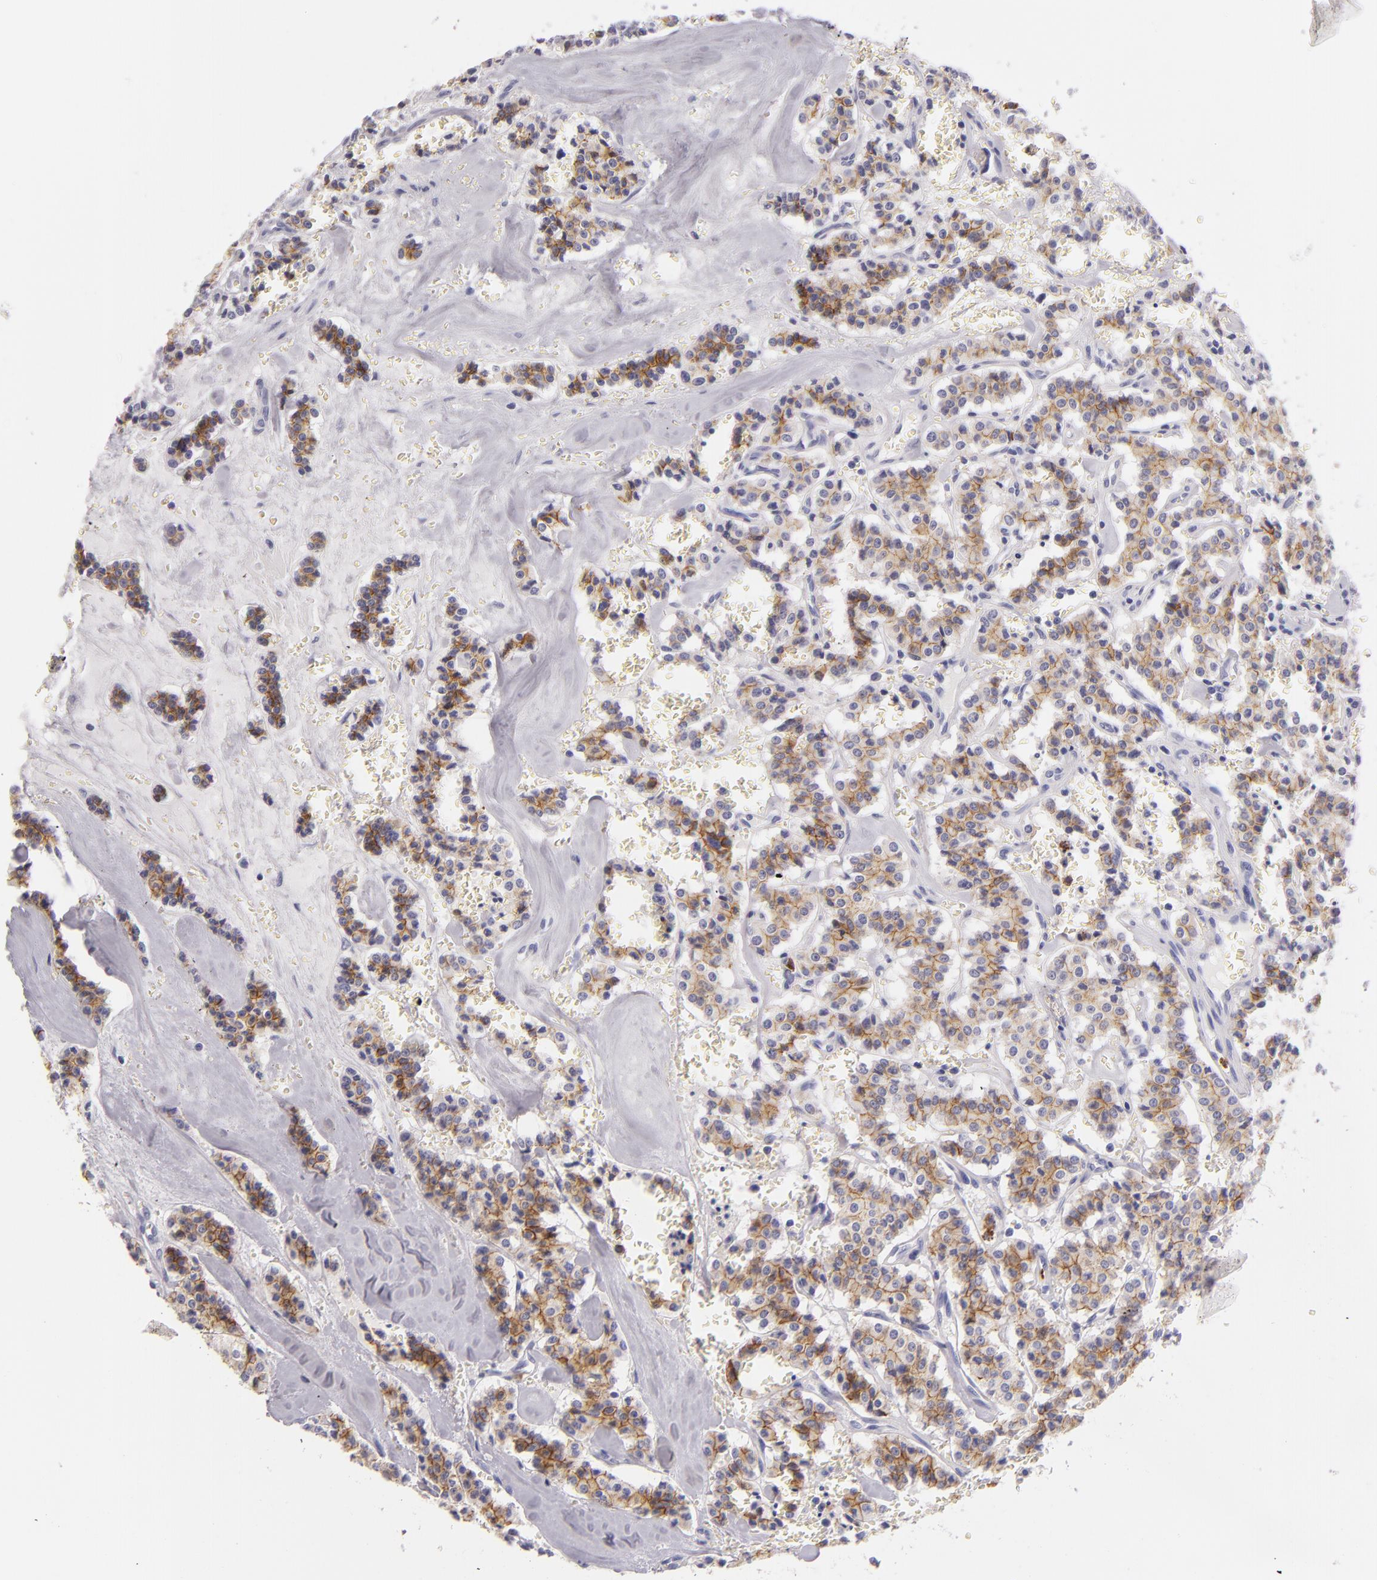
{"staining": {"intensity": "moderate", "quantity": ">75%", "location": "cytoplasmic/membranous"}, "tissue": "carcinoid", "cell_type": "Tumor cells", "image_type": "cancer", "snomed": [{"axis": "morphology", "description": "Carcinoid, malignant, NOS"}, {"axis": "topography", "description": "Bronchus"}], "caption": "This is an image of immunohistochemistry staining of carcinoid, which shows moderate staining in the cytoplasmic/membranous of tumor cells.", "gene": "CDH3", "patient": {"sex": "male", "age": 55}}